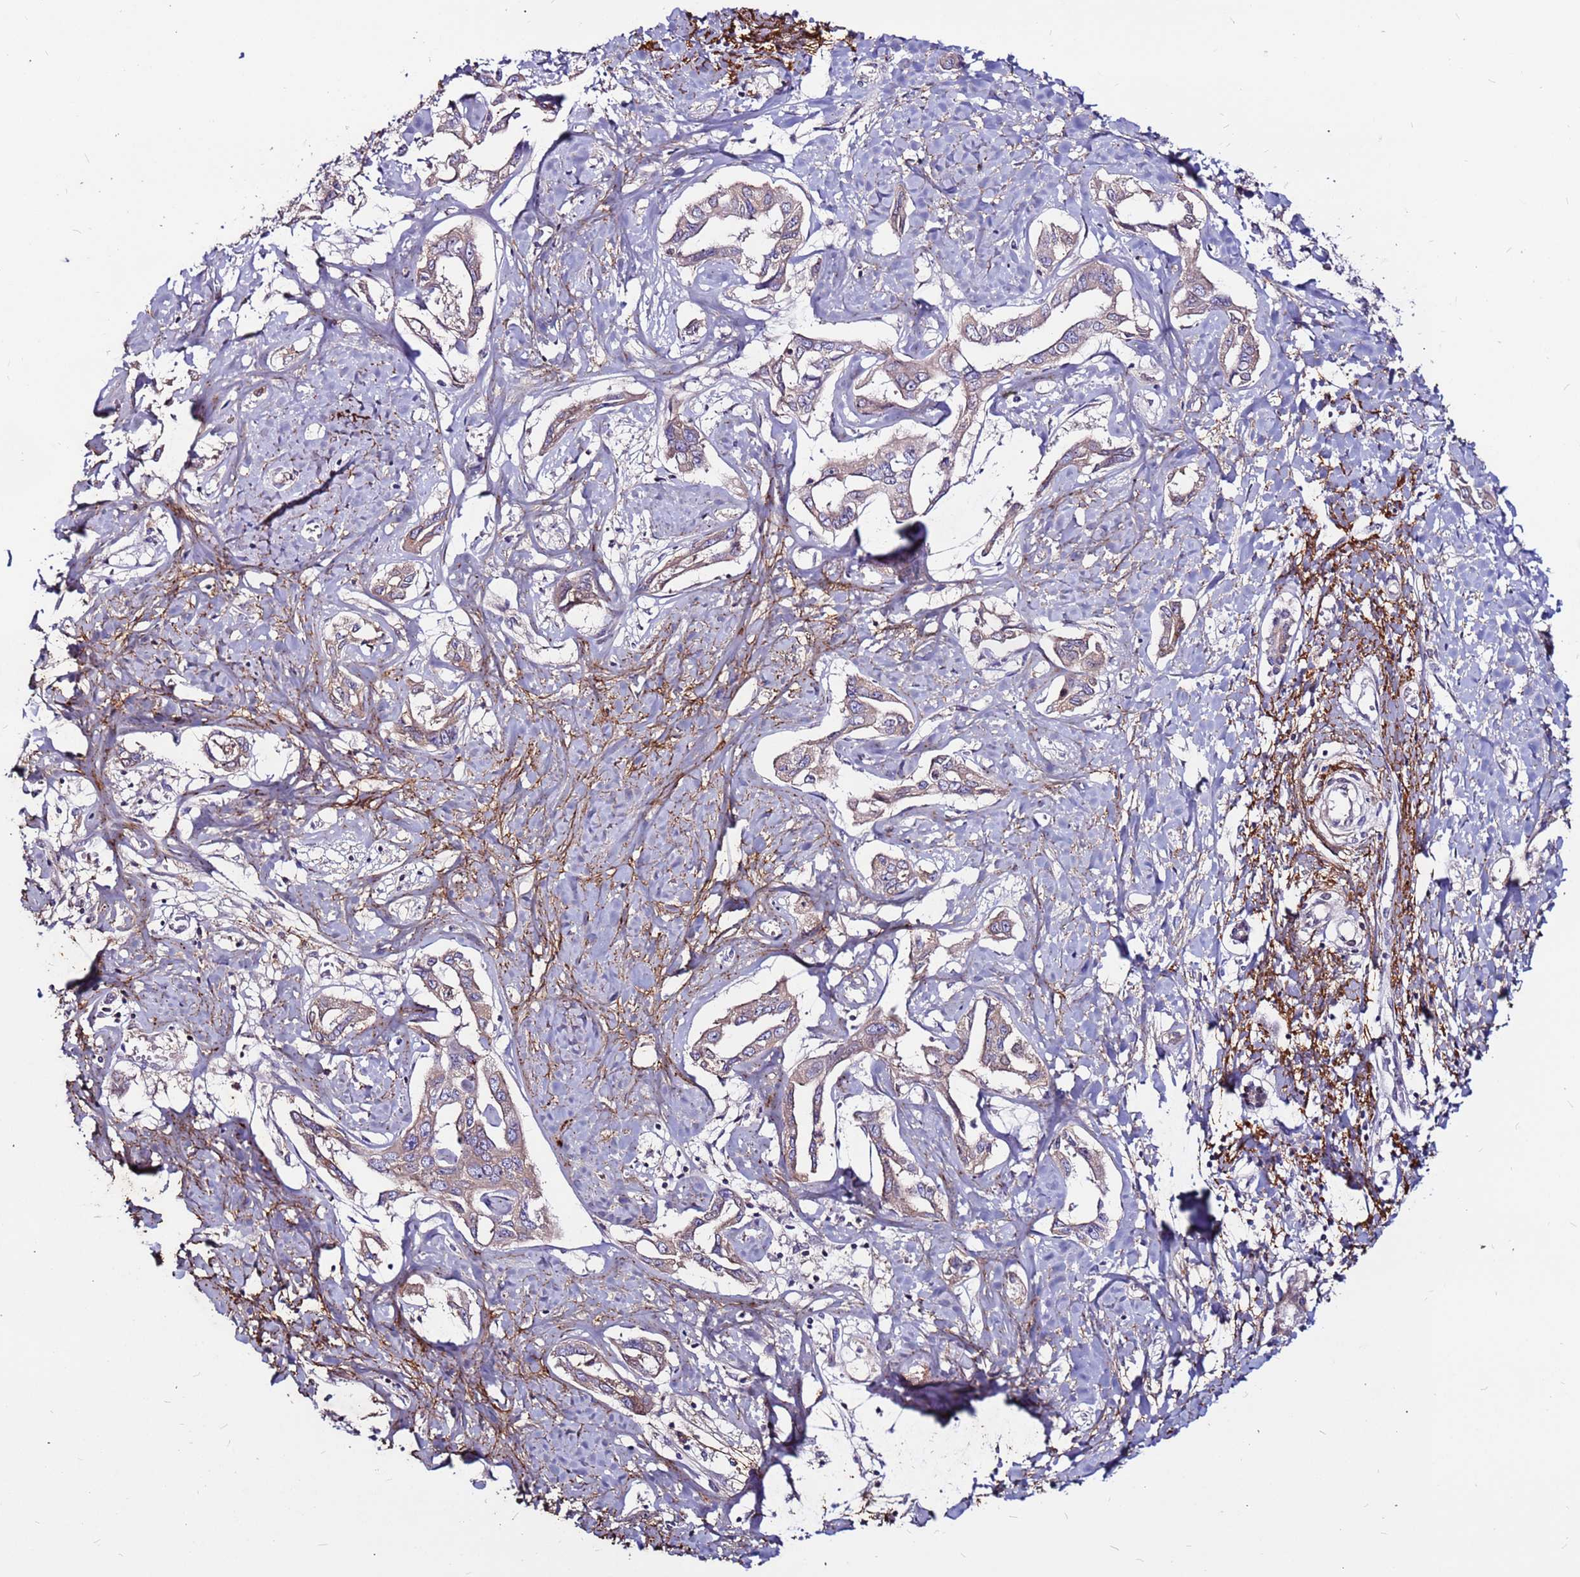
{"staining": {"intensity": "negative", "quantity": "none", "location": "none"}, "tissue": "liver cancer", "cell_type": "Tumor cells", "image_type": "cancer", "snomed": [{"axis": "morphology", "description": "Cholangiocarcinoma"}, {"axis": "topography", "description": "Liver"}], "caption": "Tumor cells show no significant positivity in liver cholangiocarcinoma.", "gene": "CCDC71", "patient": {"sex": "male", "age": 59}}